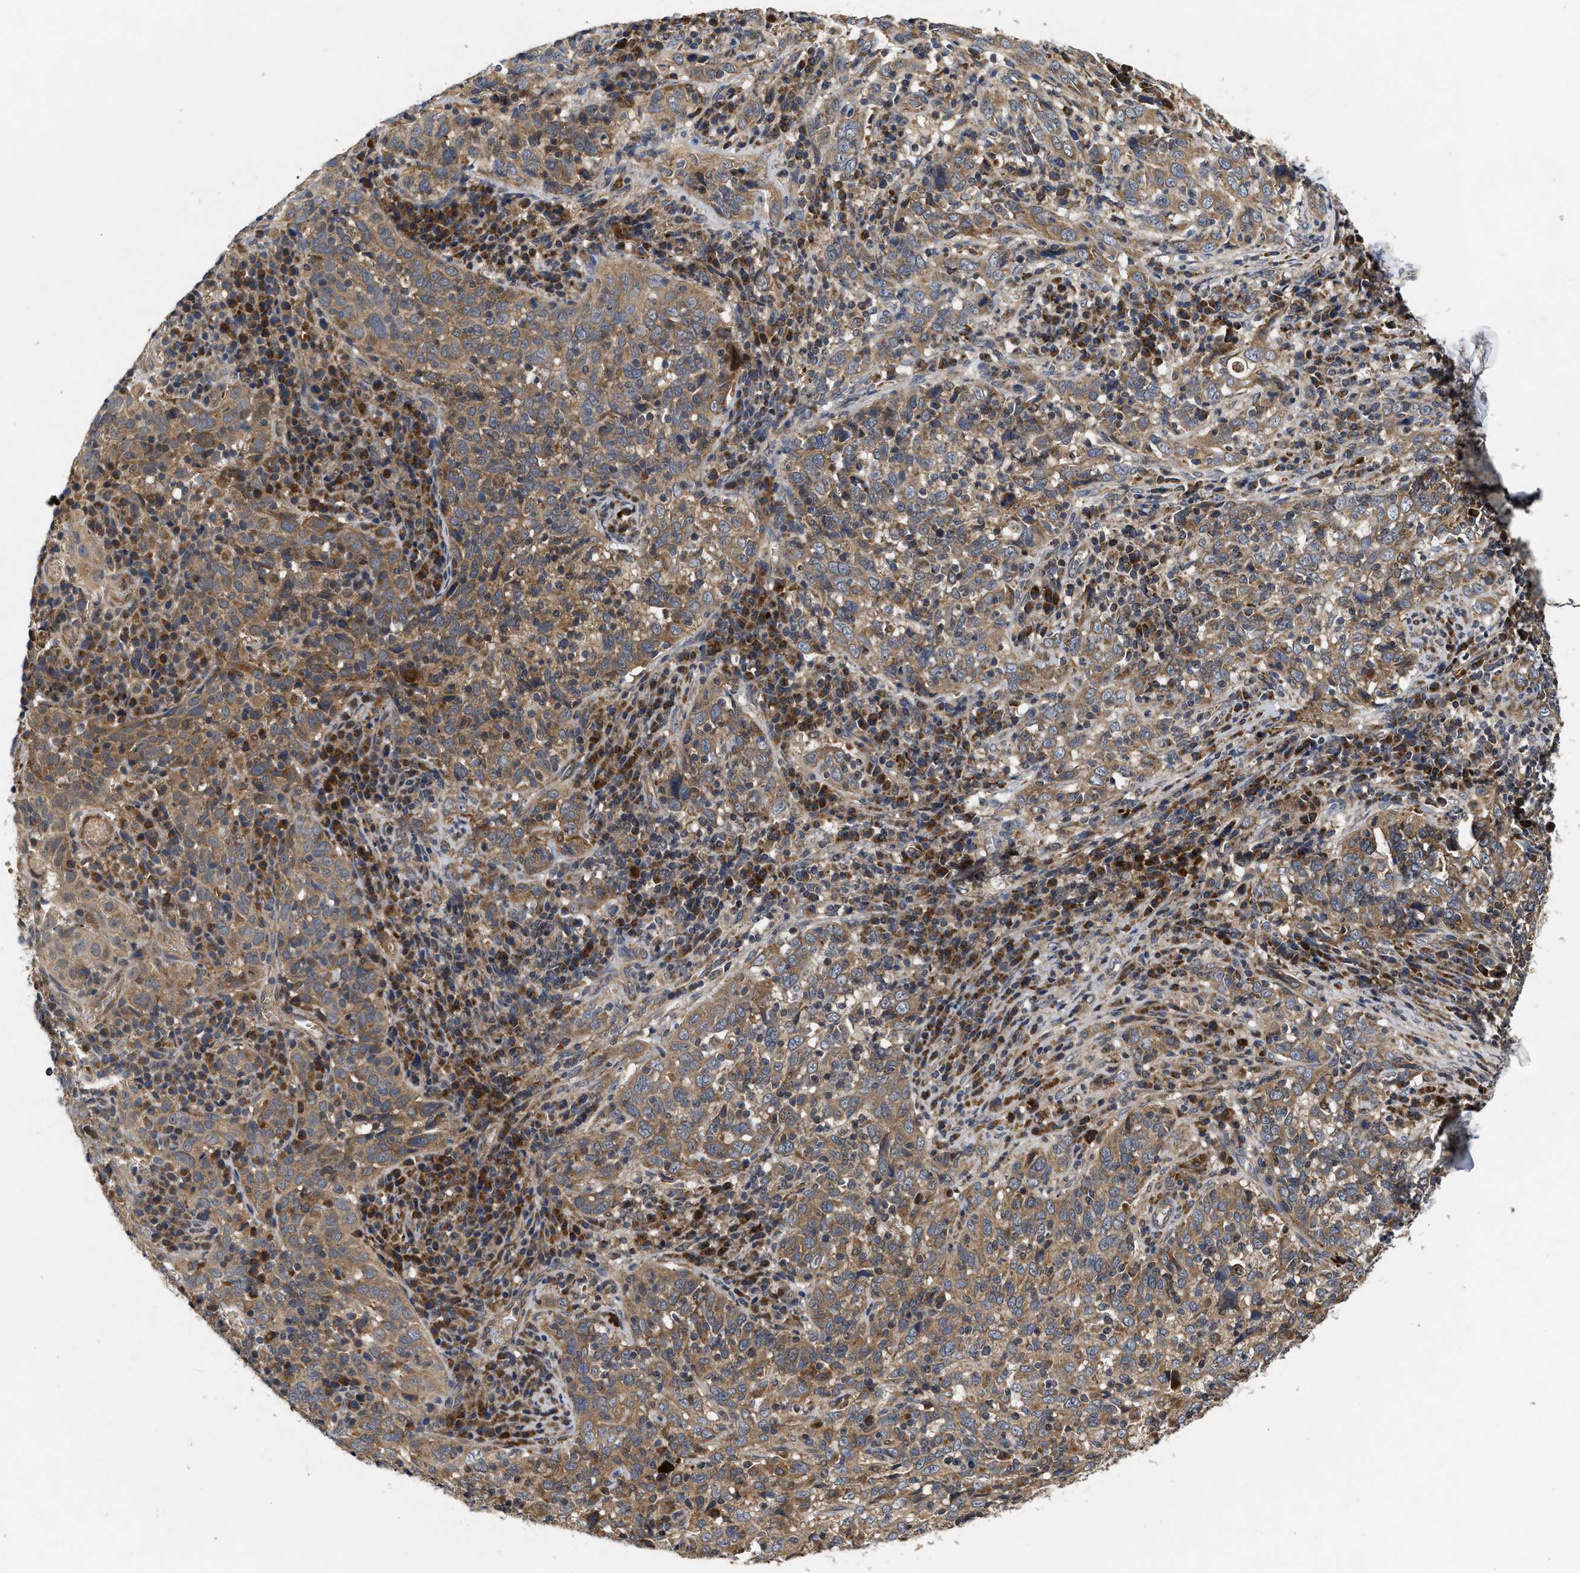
{"staining": {"intensity": "moderate", "quantity": ">75%", "location": "cytoplasmic/membranous"}, "tissue": "cervical cancer", "cell_type": "Tumor cells", "image_type": "cancer", "snomed": [{"axis": "morphology", "description": "Squamous cell carcinoma, NOS"}, {"axis": "topography", "description": "Cervix"}], "caption": "A histopathology image of human cervical cancer (squamous cell carcinoma) stained for a protein exhibits moderate cytoplasmic/membranous brown staining in tumor cells.", "gene": "EFNA4", "patient": {"sex": "female", "age": 46}}